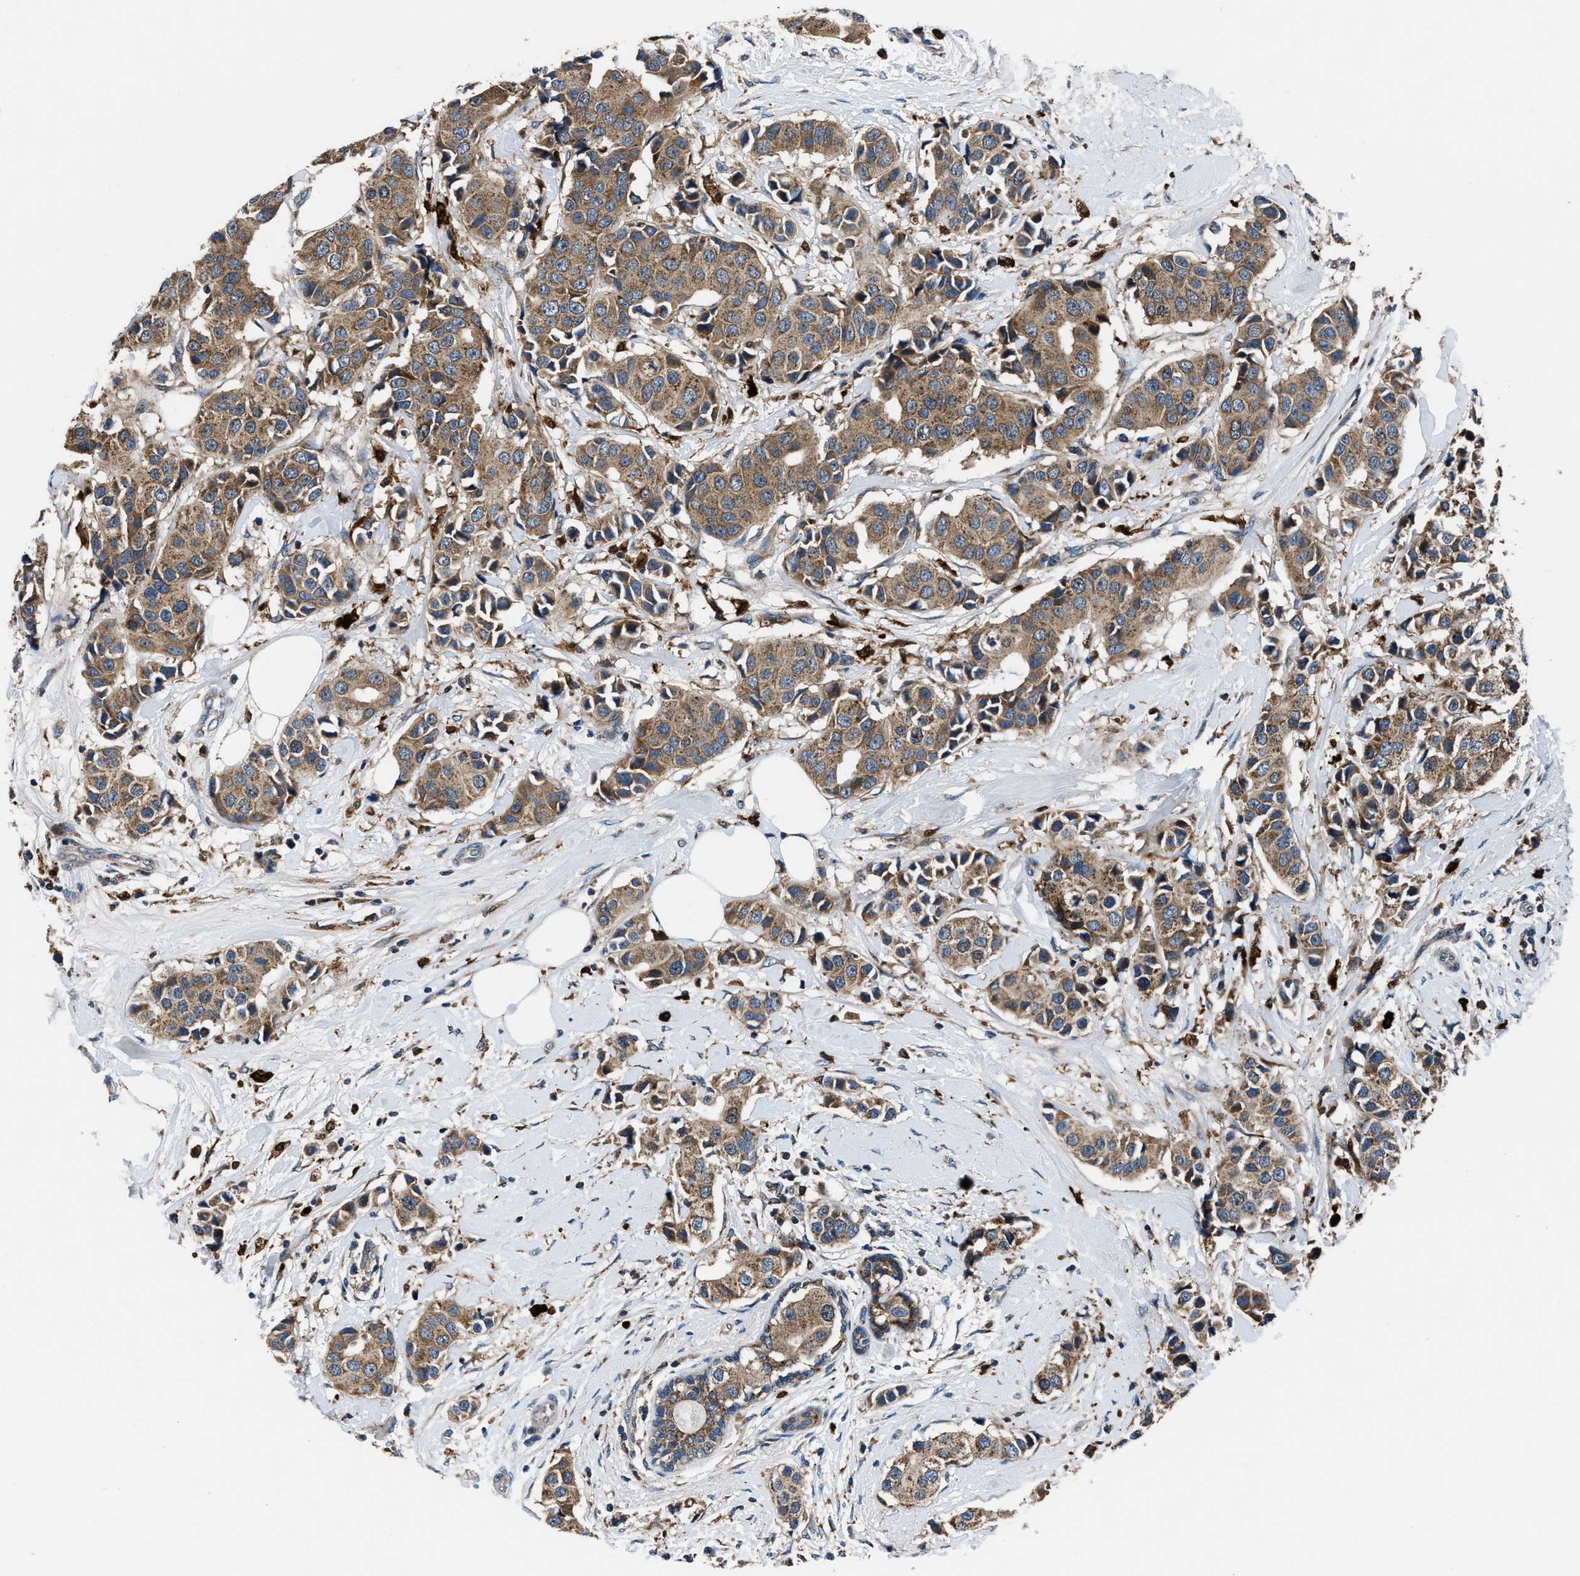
{"staining": {"intensity": "weak", "quantity": ">75%", "location": "cytoplasmic/membranous"}, "tissue": "breast cancer", "cell_type": "Tumor cells", "image_type": "cancer", "snomed": [{"axis": "morphology", "description": "Normal tissue, NOS"}, {"axis": "morphology", "description": "Duct carcinoma"}, {"axis": "topography", "description": "Breast"}], "caption": "High-magnification brightfield microscopy of breast cancer (infiltrating ductal carcinoma) stained with DAB (3,3'-diaminobenzidine) (brown) and counterstained with hematoxylin (blue). tumor cells exhibit weak cytoplasmic/membranous staining is seen in about>75% of cells.", "gene": "FAM221A", "patient": {"sex": "female", "age": 39}}